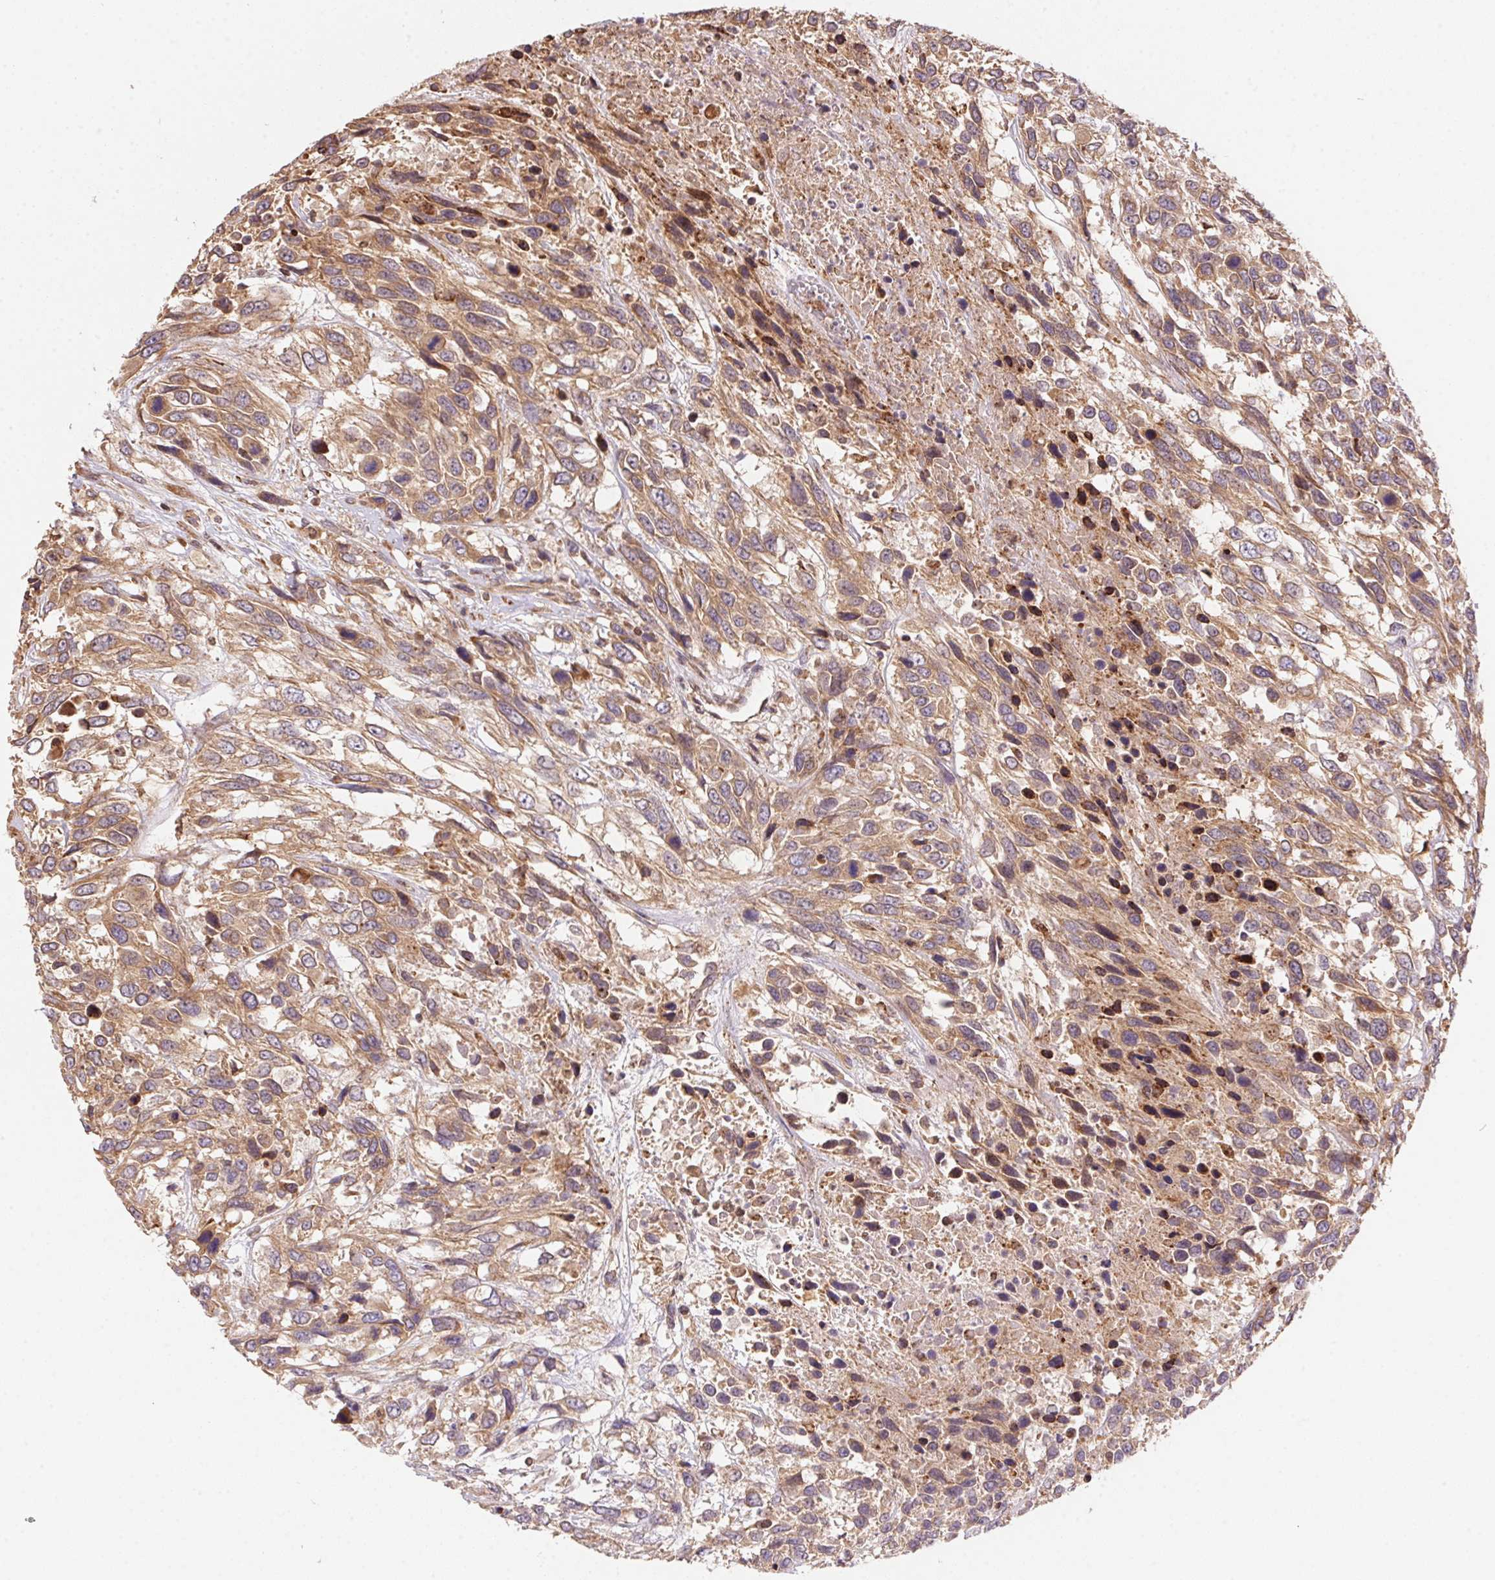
{"staining": {"intensity": "moderate", "quantity": ">75%", "location": "nuclear"}, "tissue": "urothelial cancer", "cell_type": "Tumor cells", "image_type": "cancer", "snomed": [{"axis": "morphology", "description": "Urothelial carcinoma, High grade"}, {"axis": "topography", "description": "Urinary bladder"}], "caption": "Urothelial cancer stained with a brown dye displays moderate nuclear positive expression in about >75% of tumor cells.", "gene": "MEX3D", "patient": {"sex": "female", "age": 70}}